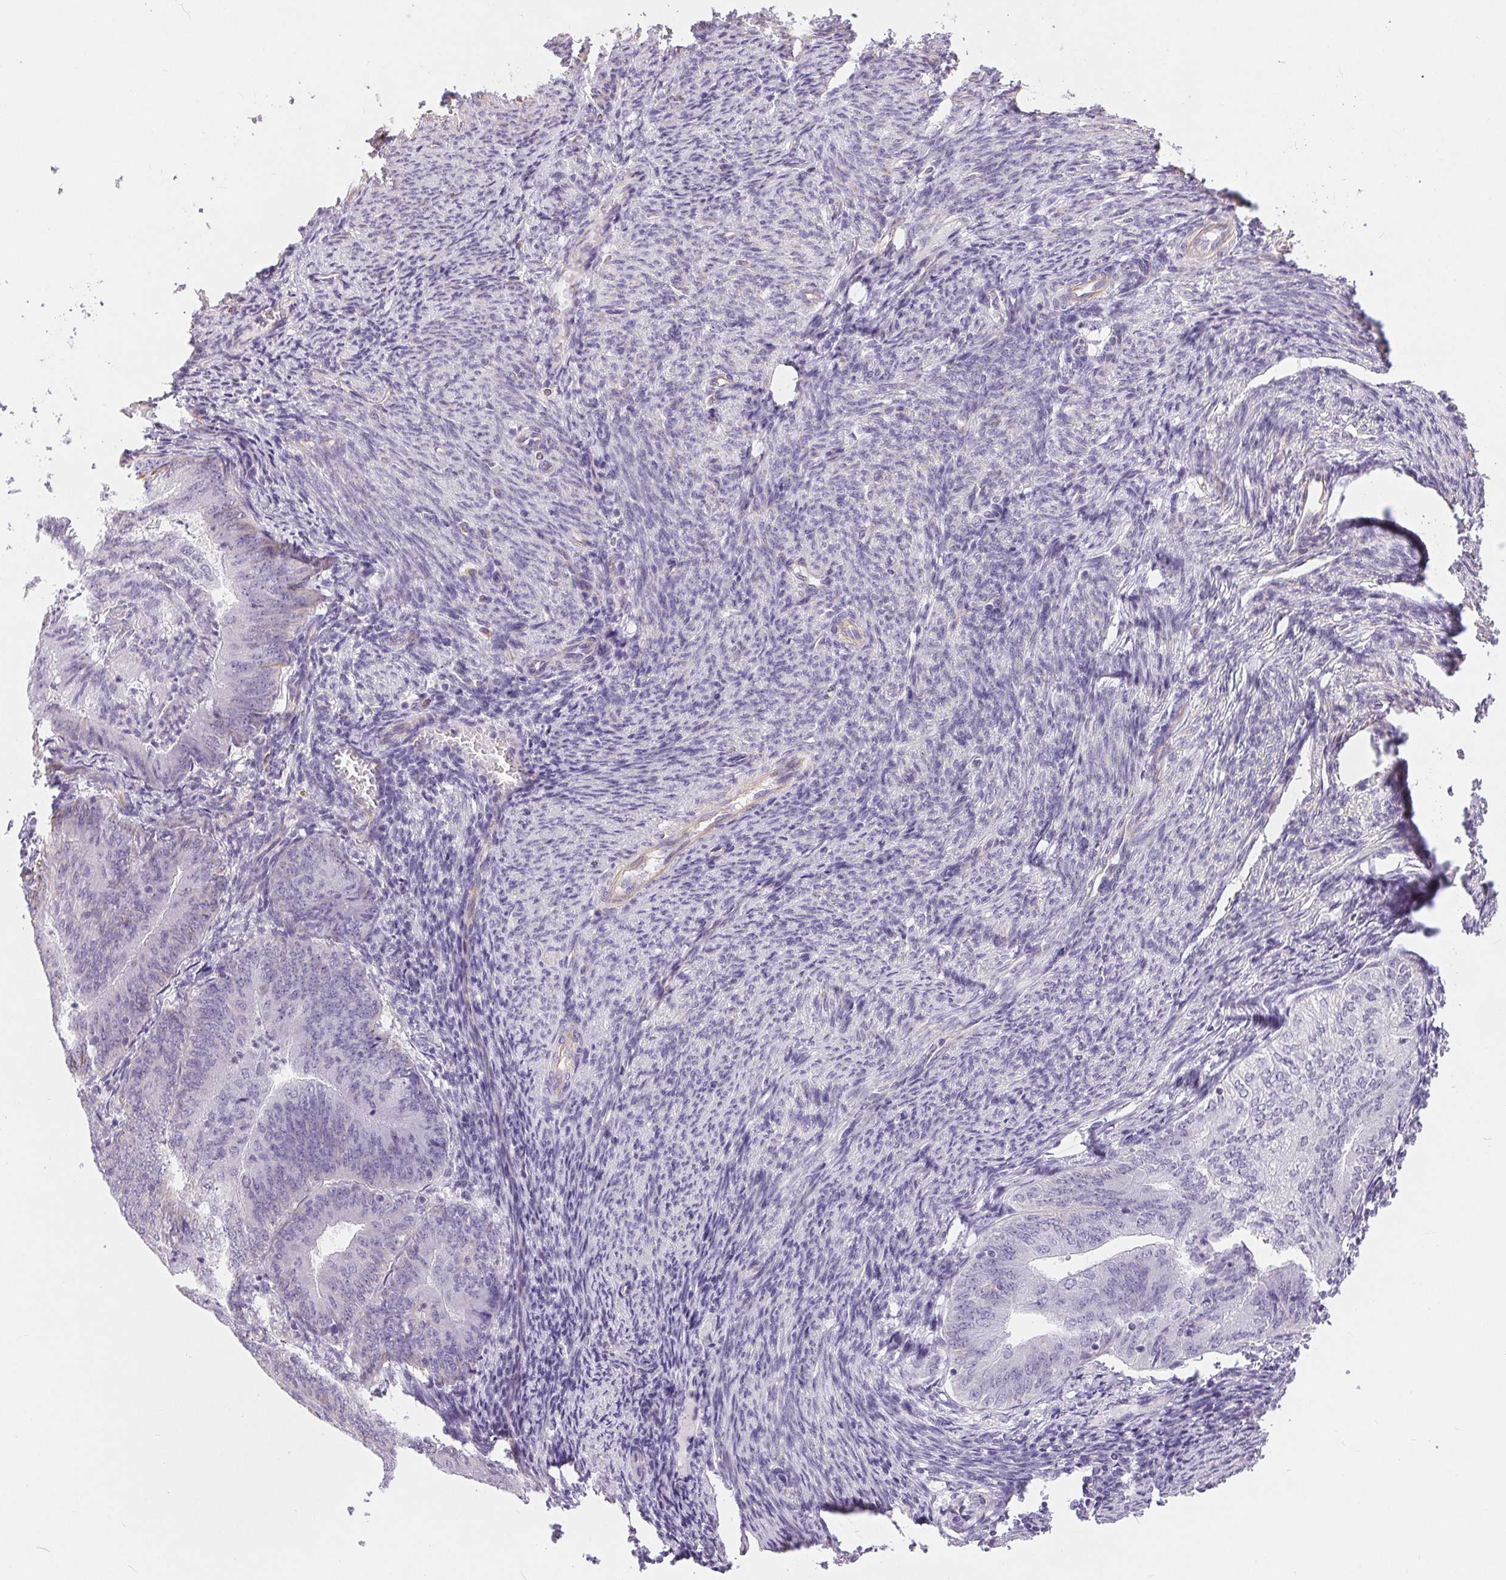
{"staining": {"intensity": "negative", "quantity": "none", "location": "none"}, "tissue": "endometrial cancer", "cell_type": "Tumor cells", "image_type": "cancer", "snomed": [{"axis": "morphology", "description": "Adenocarcinoma, NOS"}, {"axis": "topography", "description": "Endometrium"}], "caption": "Image shows no significant protein positivity in tumor cells of endometrial cancer (adenocarcinoma).", "gene": "GFAP", "patient": {"sex": "female", "age": 57}}